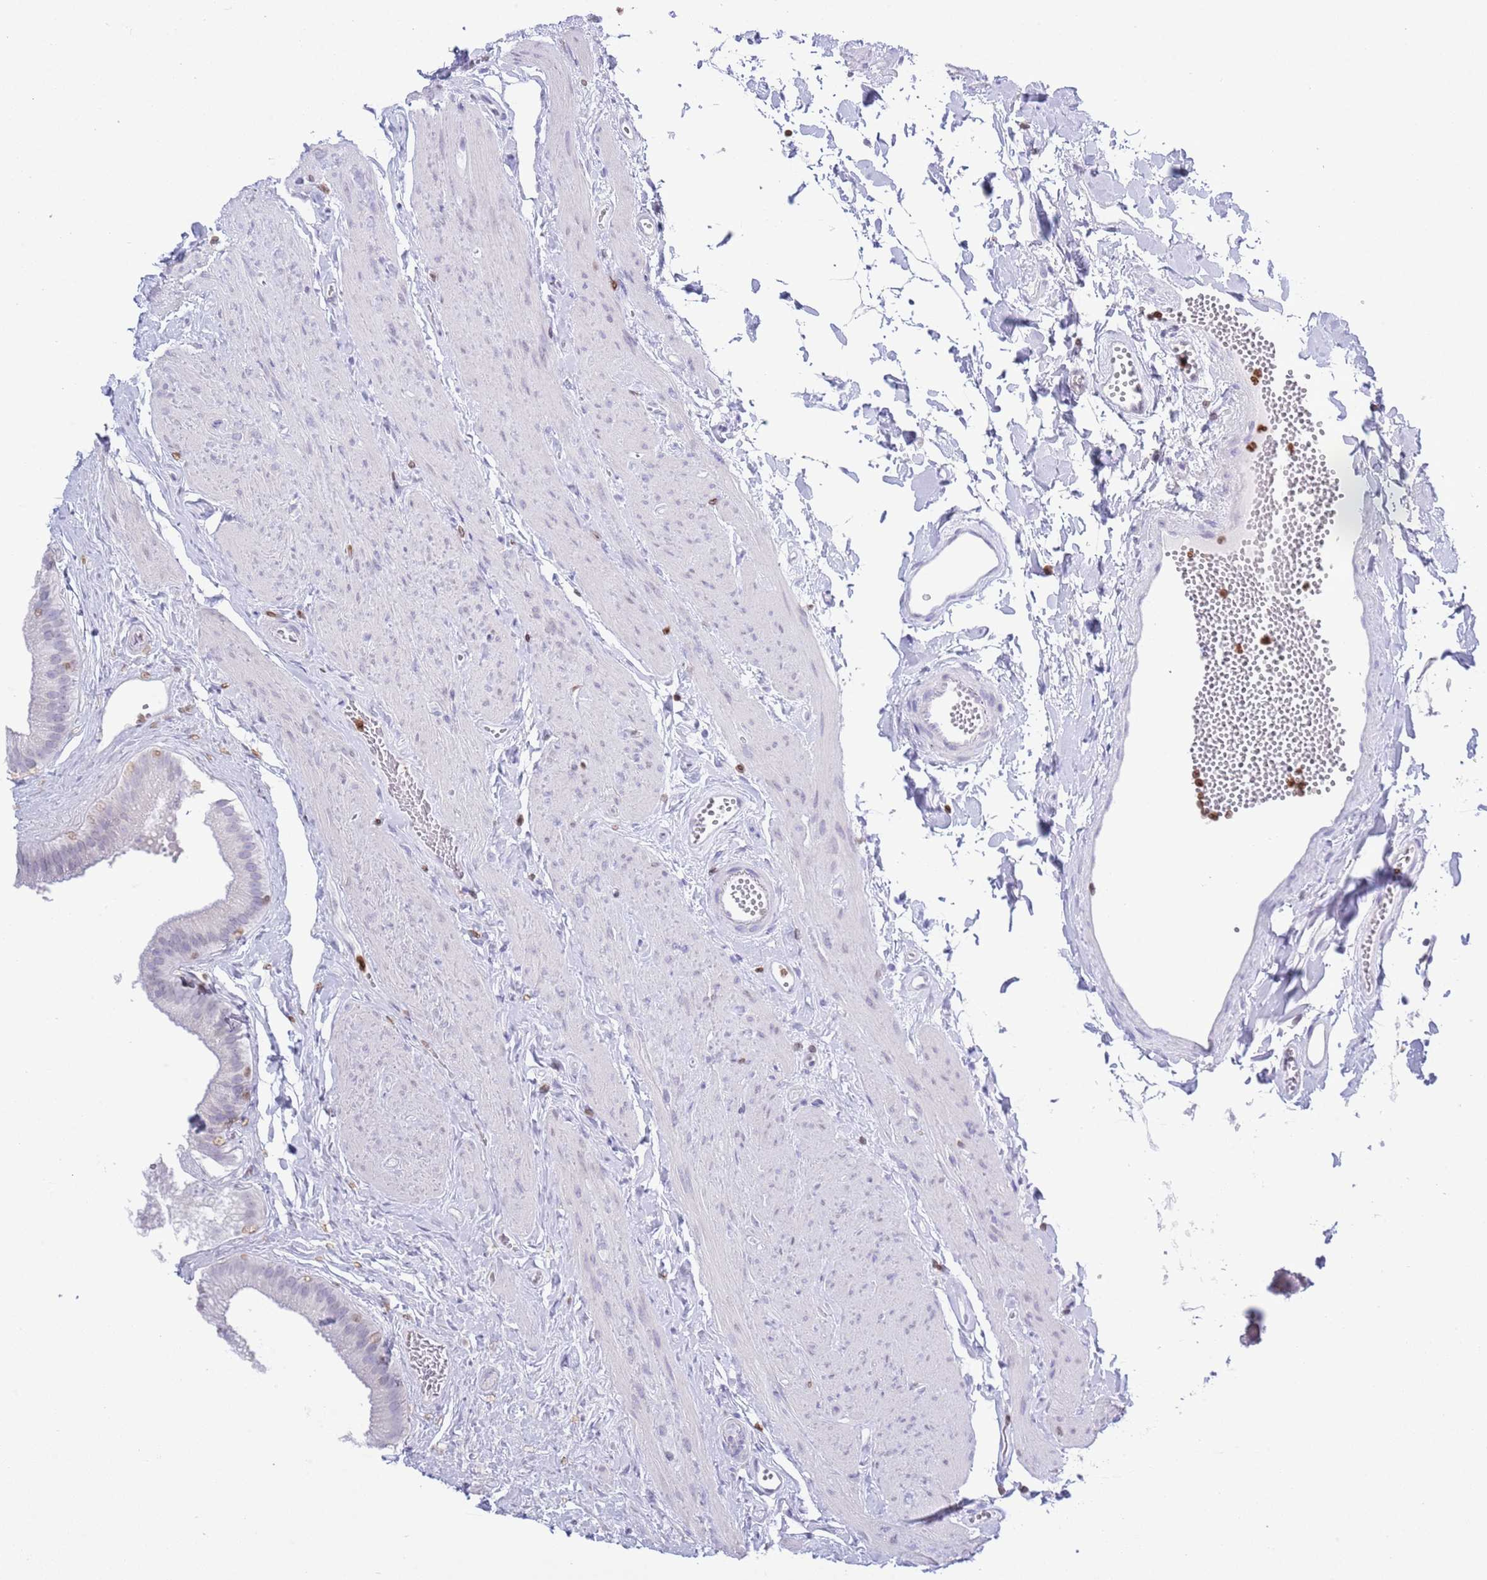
{"staining": {"intensity": "negative", "quantity": "none", "location": "none"}, "tissue": "gallbladder", "cell_type": "Glandular cells", "image_type": "normal", "snomed": [{"axis": "morphology", "description": "Normal tissue, NOS"}, {"axis": "topography", "description": "Gallbladder"}], "caption": "Immunohistochemistry histopathology image of unremarkable gallbladder: human gallbladder stained with DAB exhibits no significant protein expression in glandular cells. (Stains: DAB (3,3'-diaminobenzidine) IHC with hematoxylin counter stain, Microscopy: brightfield microscopy at high magnification).", "gene": "LBR", "patient": {"sex": "female", "age": 54}}